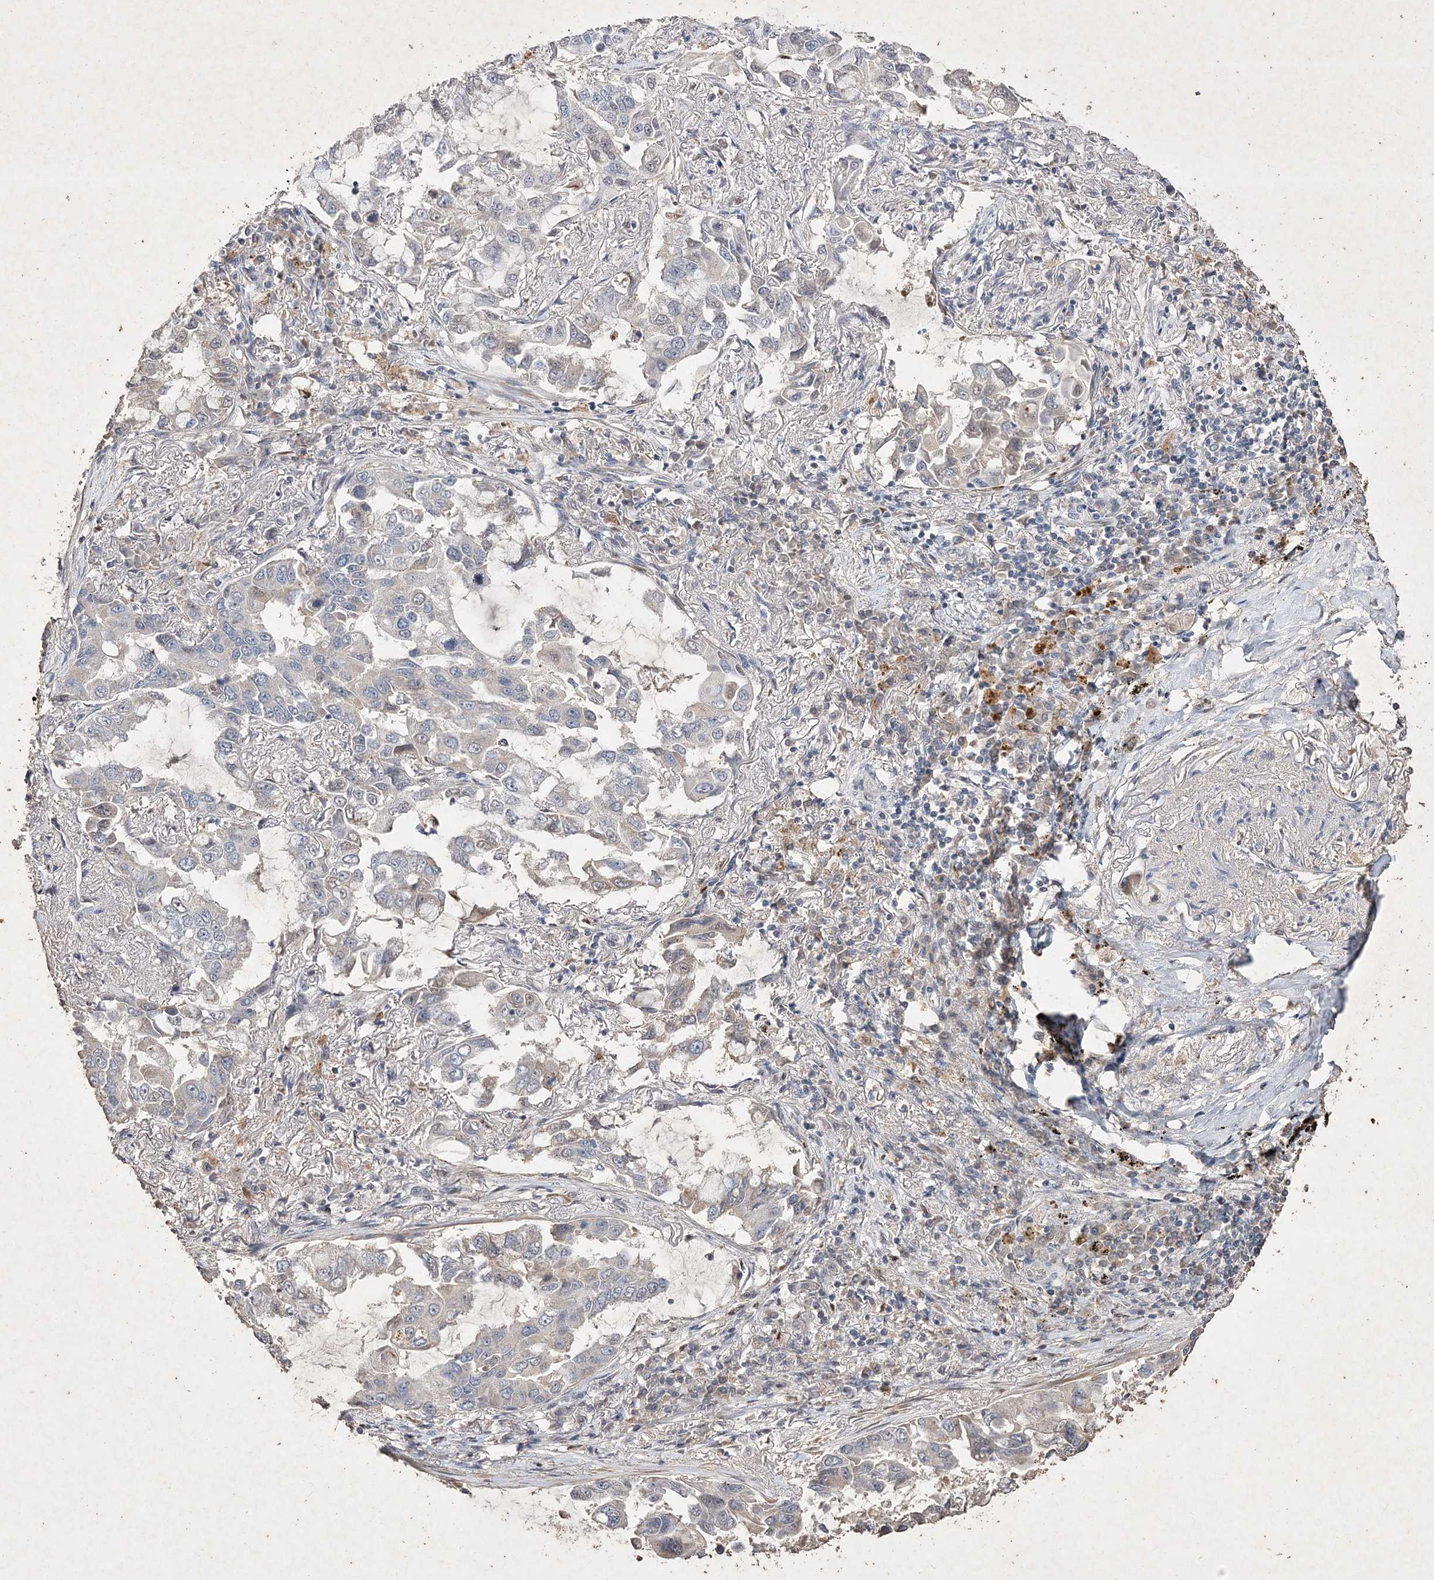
{"staining": {"intensity": "negative", "quantity": "none", "location": "none"}, "tissue": "lung cancer", "cell_type": "Tumor cells", "image_type": "cancer", "snomed": [{"axis": "morphology", "description": "Adenocarcinoma, NOS"}, {"axis": "topography", "description": "Lung"}], "caption": "Tumor cells are negative for brown protein staining in lung adenocarcinoma.", "gene": "C3orf38", "patient": {"sex": "male", "age": 64}}